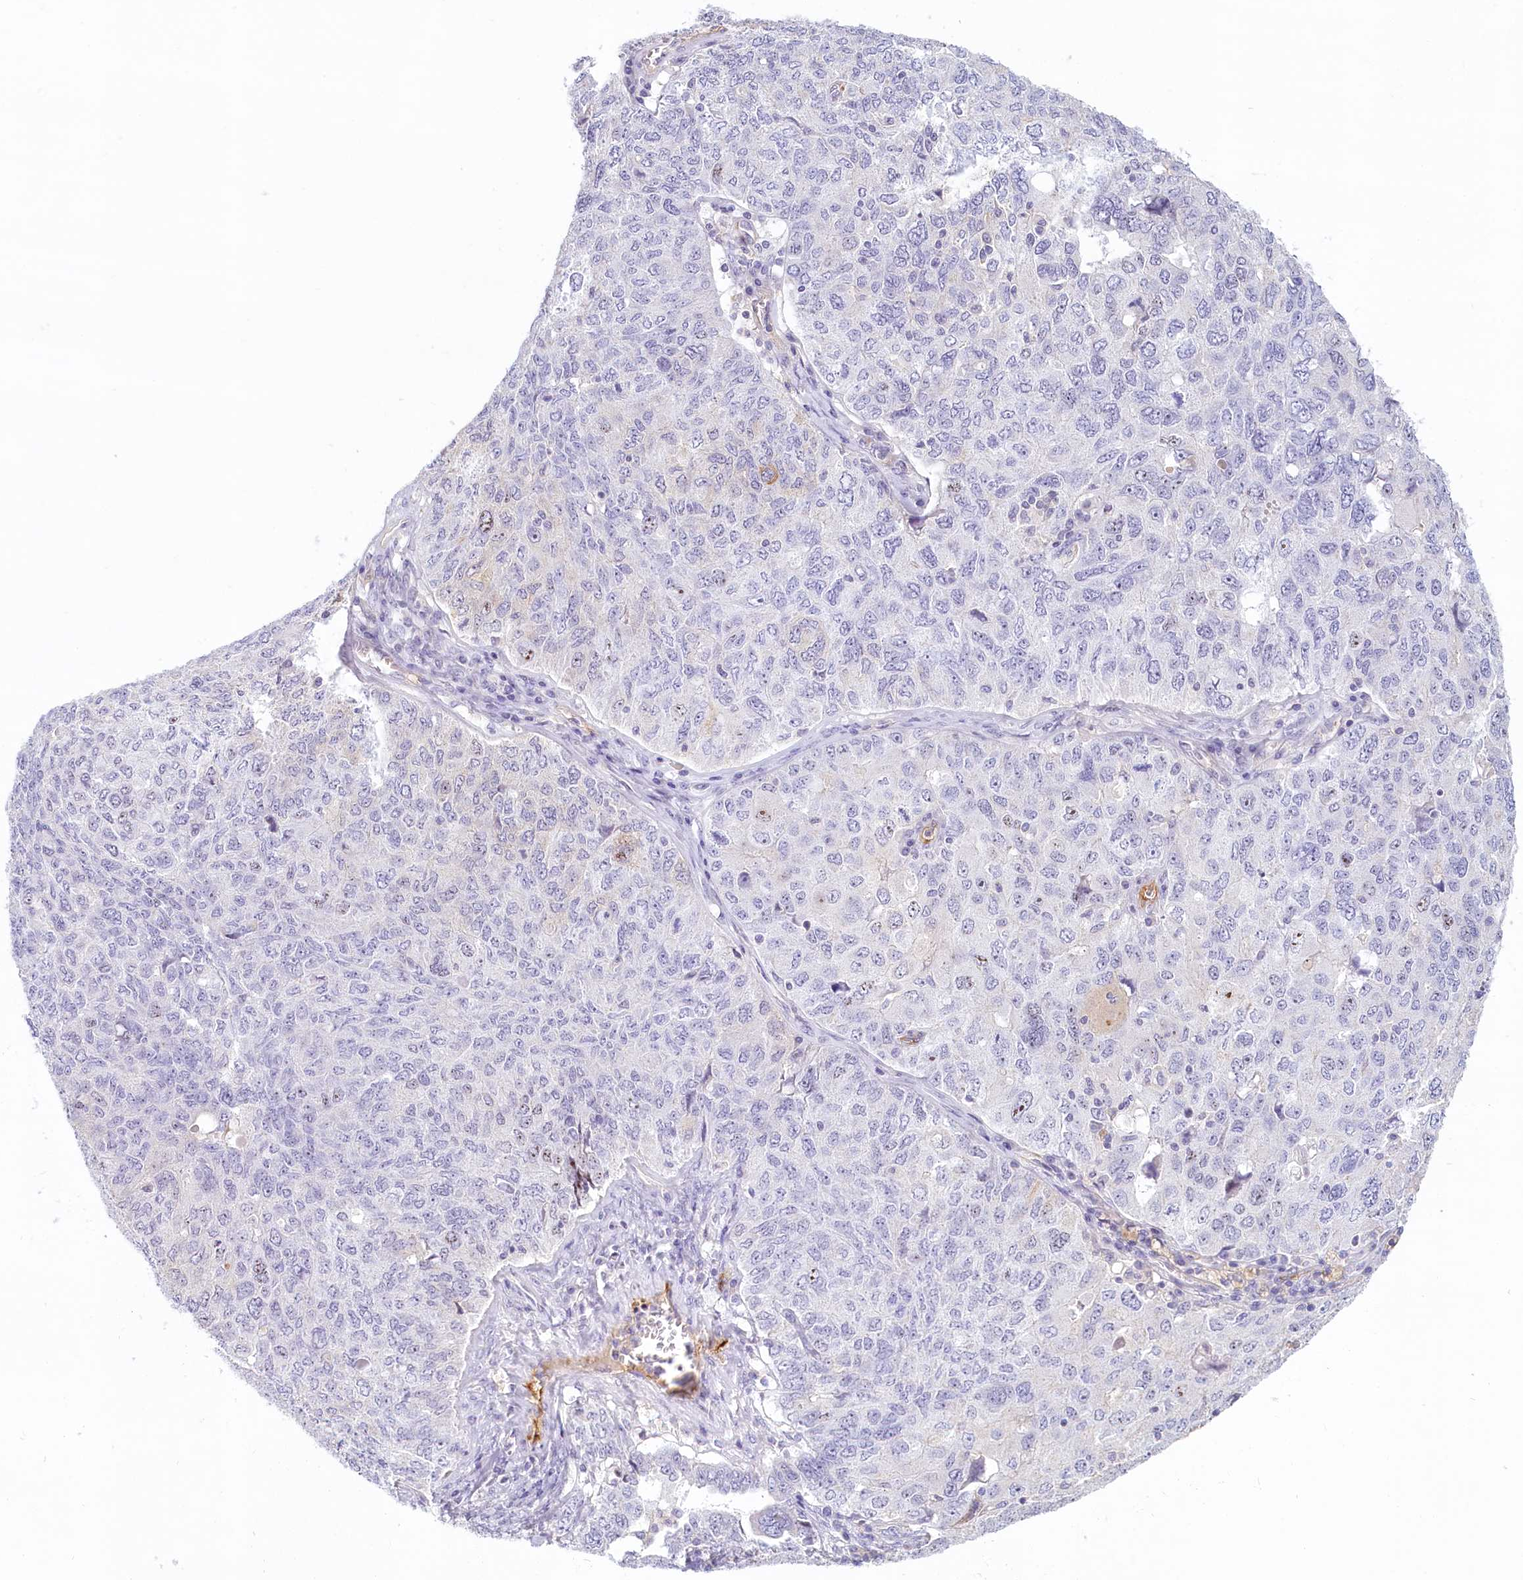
{"staining": {"intensity": "negative", "quantity": "none", "location": "none"}, "tissue": "ovarian cancer", "cell_type": "Tumor cells", "image_type": "cancer", "snomed": [{"axis": "morphology", "description": "Carcinoma, endometroid"}, {"axis": "topography", "description": "Ovary"}], "caption": "A histopathology image of ovarian cancer (endometroid carcinoma) stained for a protein reveals no brown staining in tumor cells.", "gene": "PROCR", "patient": {"sex": "female", "age": 62}}